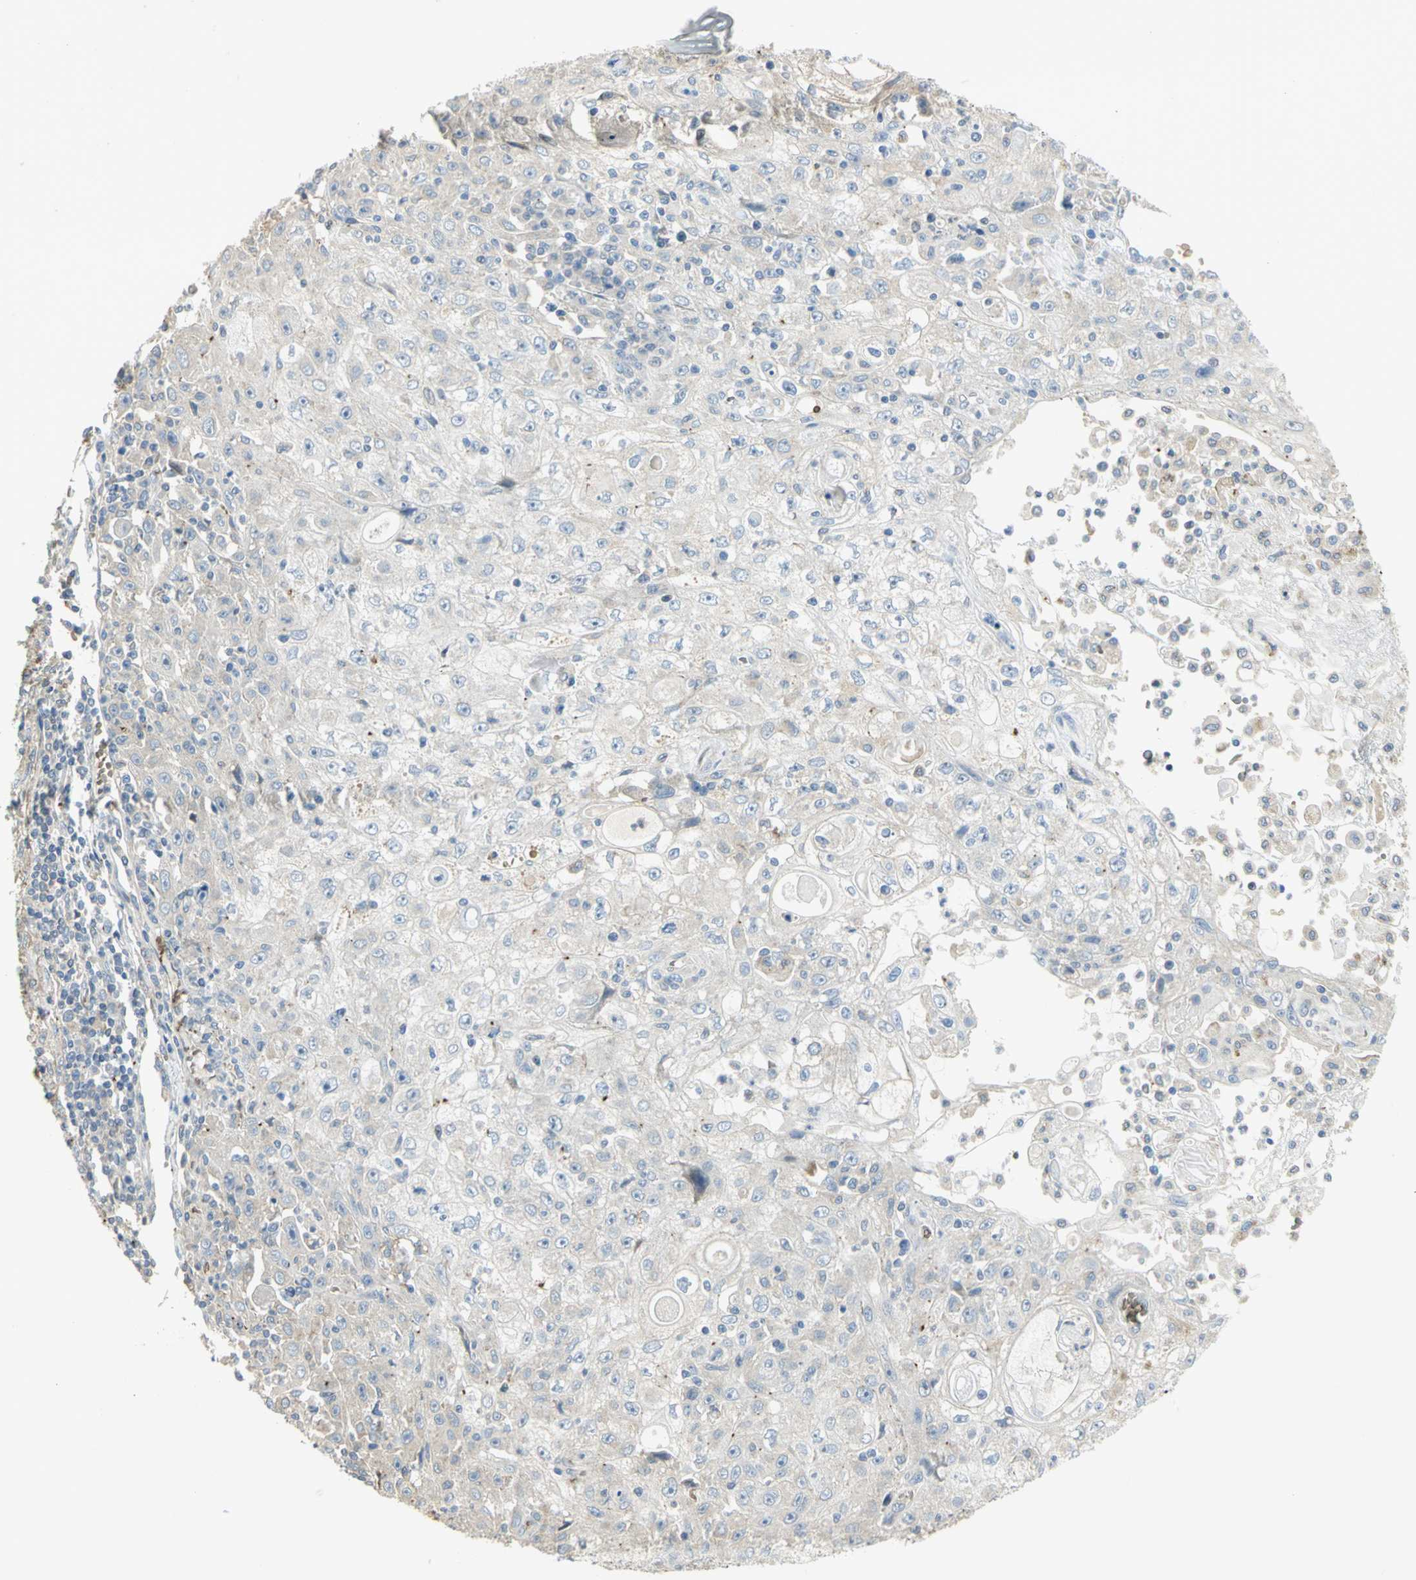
{"staining": {"intensity": "negative", "quantity": "none", "location": "none"}, "tissue": "skin cancer", "cell_type": "Tumor cells", "image_type": "cancer", "snomed": [{"axis": "morphology", "description": "Squamous cell carcinoma, NOS"}, {"axis": "topography", "description": "Skin"}], "caption": "IHC of skin cancer (squamous cell carcinoma) displays no positivity in tumor cells. Brightfield microscopy of immunohistochemistry stained with DAB (brown) and hematoxylin (blue), captured at high magnification.", "gene": "ANK1", "patient": {"sex": "male", "age": 75}}